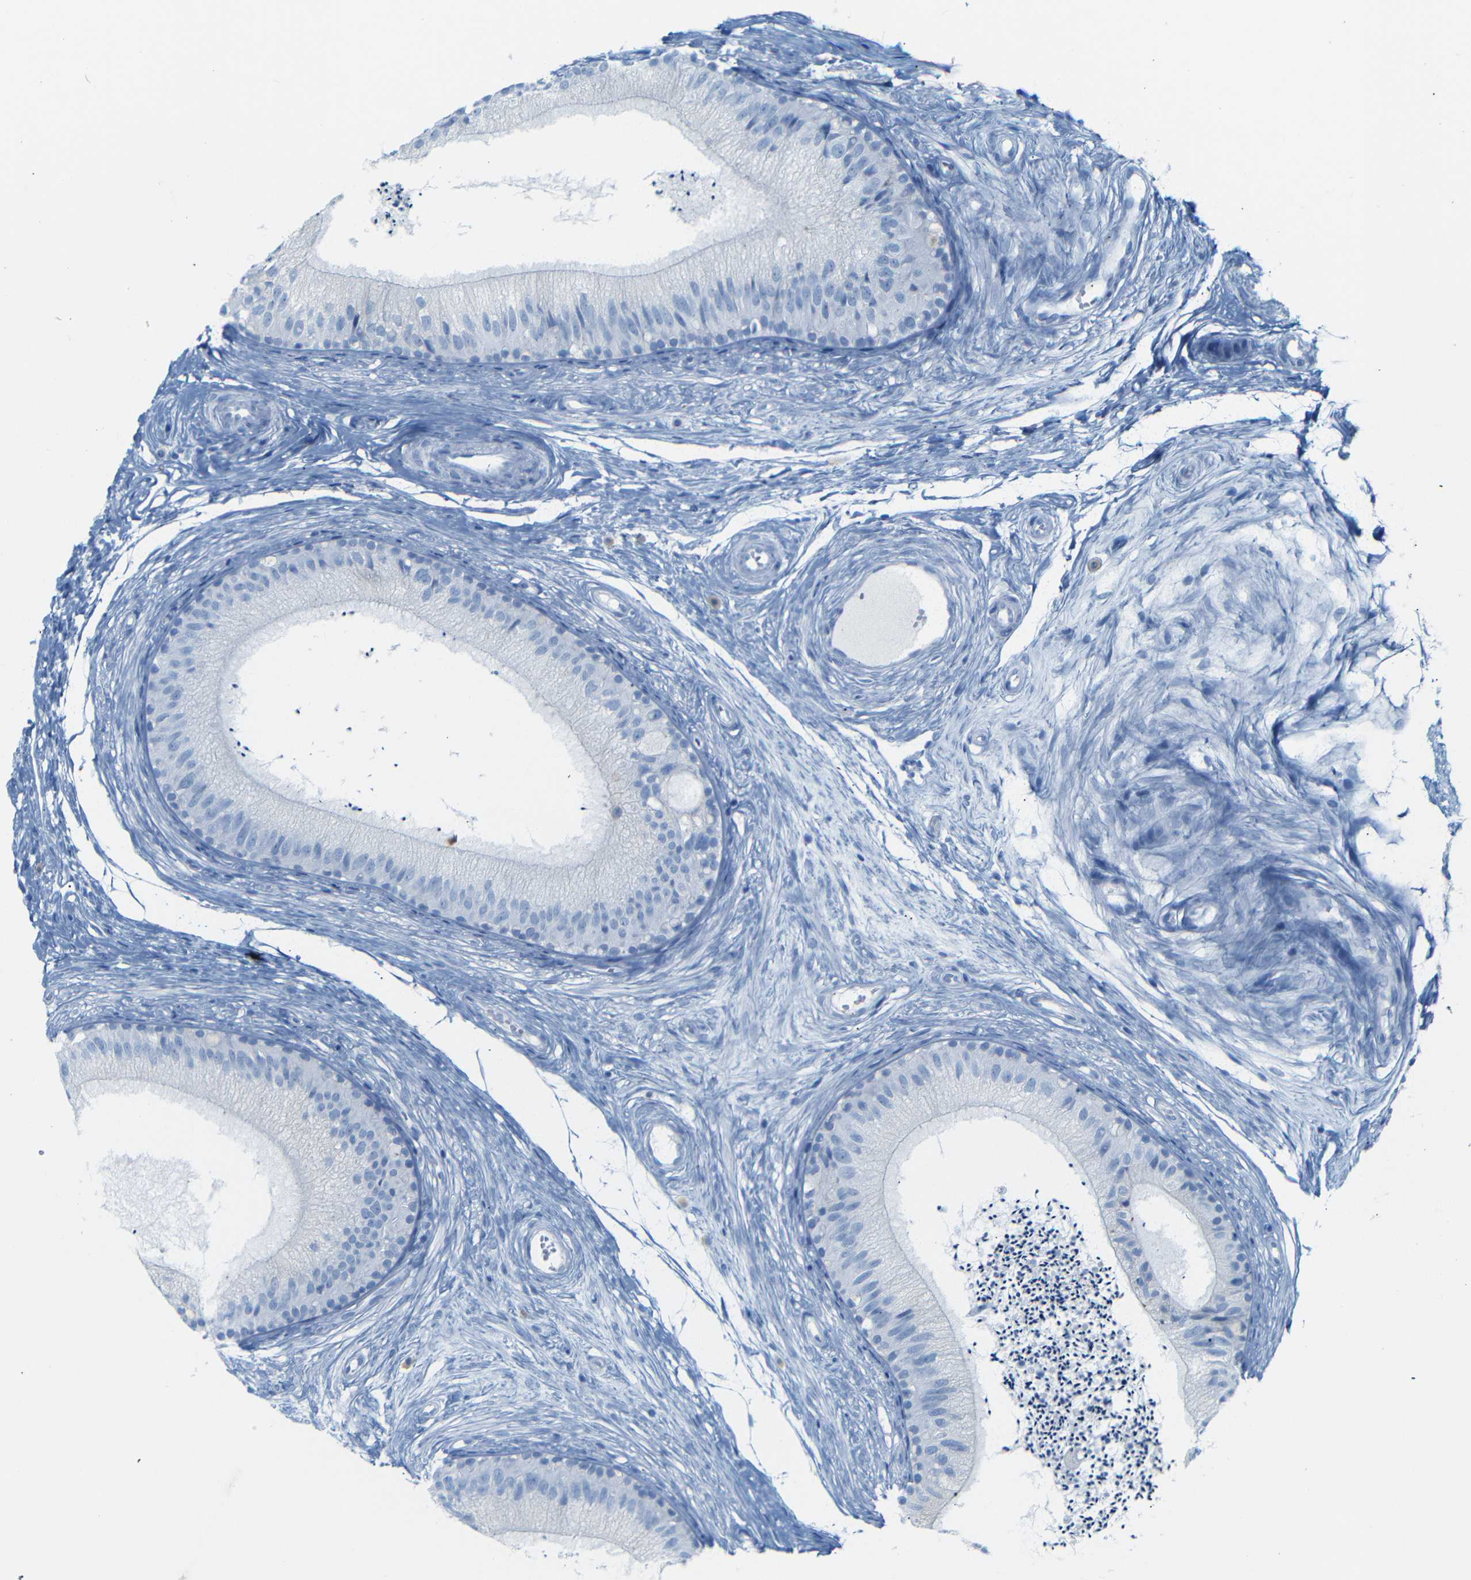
{"staining": {"intensity": "negative", "quantity": "none", "location": "none"}, "tissue": "epididymis", "cell_type": "Glandular cells", "image_type": "normal", "snomed": [{"axis": "morphology", "description": "Normal tissue, NOS"}, {"axis": "topography", "description": "Epididymis"}], "caption": "DAB immunohistochemical staining of benign human epididymis shows no significant expression in glandular cells.", "gene": "FCRL1", "patient": {"sex": "male", "age": 56}}